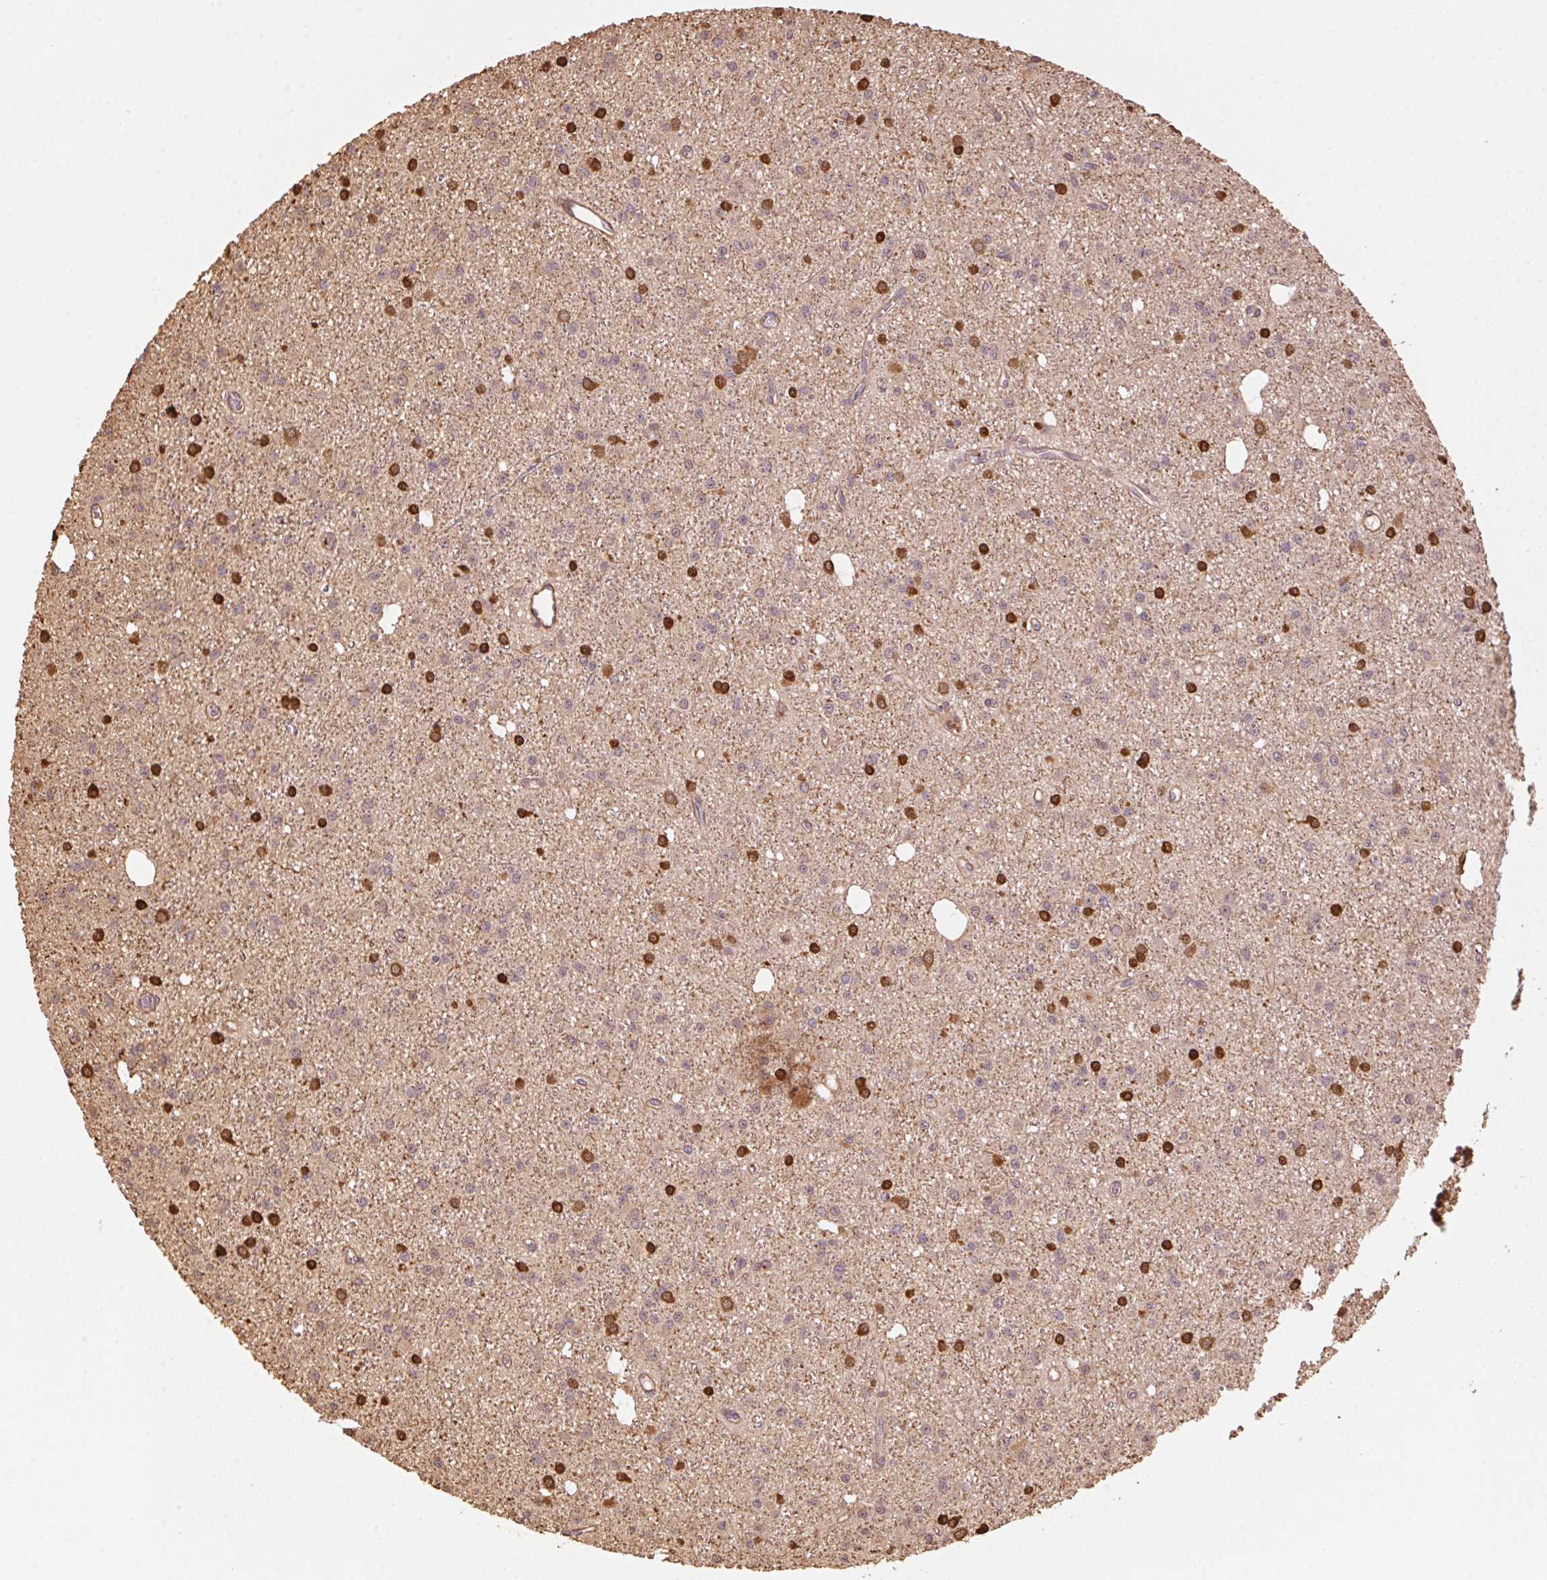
{"staining": {"intensity": "strong", "quantity": "<25%", "location": "cytoplasmic/membranous,nuclear"}, "tissue": "glioma", "cell_type": "Tumor cells", "image_type": "cancer", "snomed": [{"axis": "morphology", "description": "Glioma, malignant, Low grade"}, {"axis": "topography", "description": "Brain"}], "caption": "An IHC image of tumor tissue is shown. Protein staining in brown labels strong cytoplasmic/membranous and nuclear positivity in malignant low-grade glioma within tumor cells. Immunohistochemistry (ihc) stains the protein in brown and the nuclei are stained blue.", "gene": "QDPR", "patient": {"sex": "male", "age": 27}}